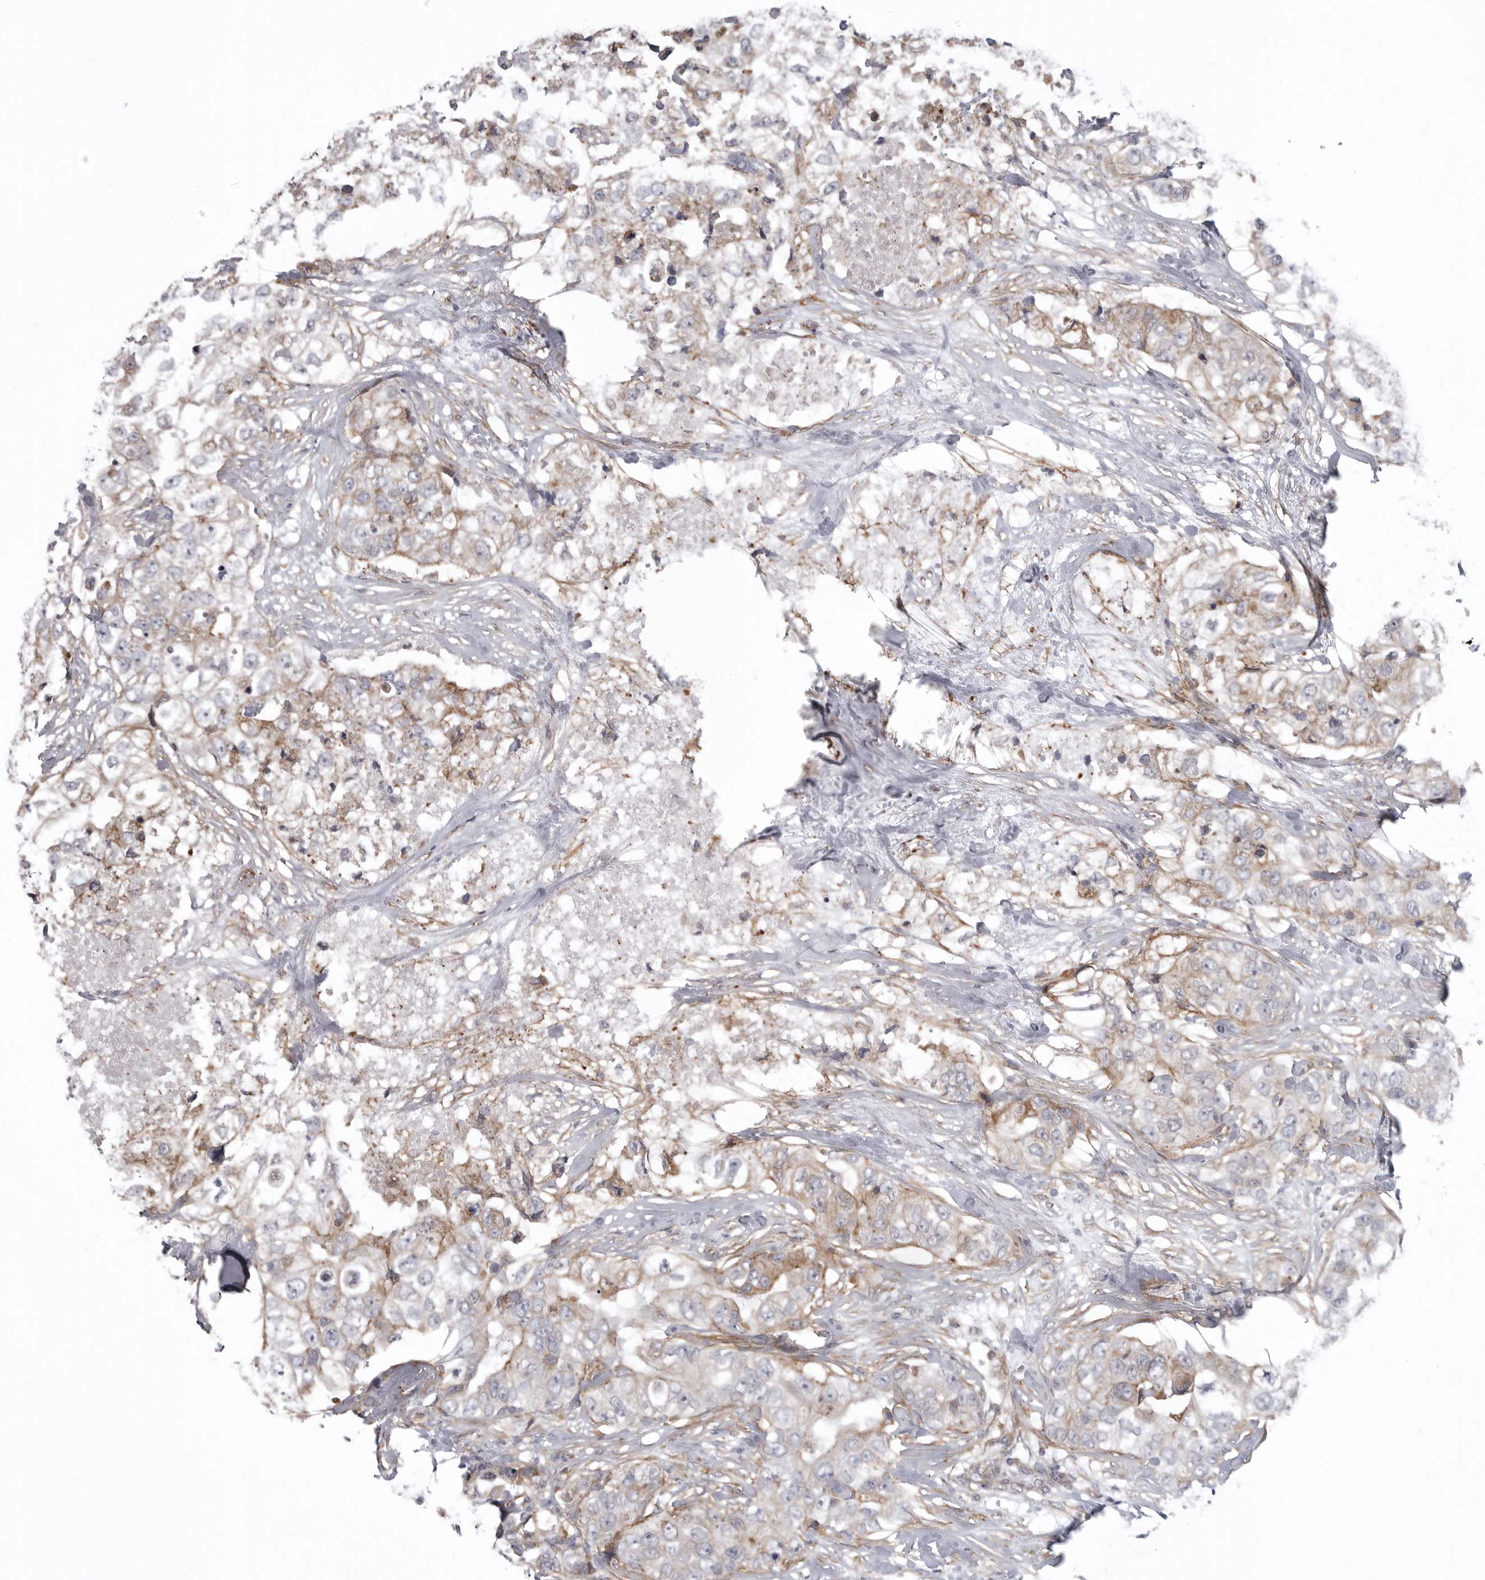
{"staining": {"intensity": "moderate", "quantity": "<25%", "location": "cytoplasmic/membranous"}, "tissue": "breast cancer", "cell_type": "Tumor cells", "image_type": "cancer", "snomed": [{"axis": "morphology", "description": "Duct carcinoma"}, {"axis": "topography", "description": "Breast"}], "caption": "A high-resolution histopathology image shows immunohistochemistry staining of breast cancer (intraductal carcinoma), which displays moderate cytoplasmic/membranous positivity in approximately <25% of tumor cells.", "gene": "SCP2", "patient": {"sex": "female", "age": 62}}